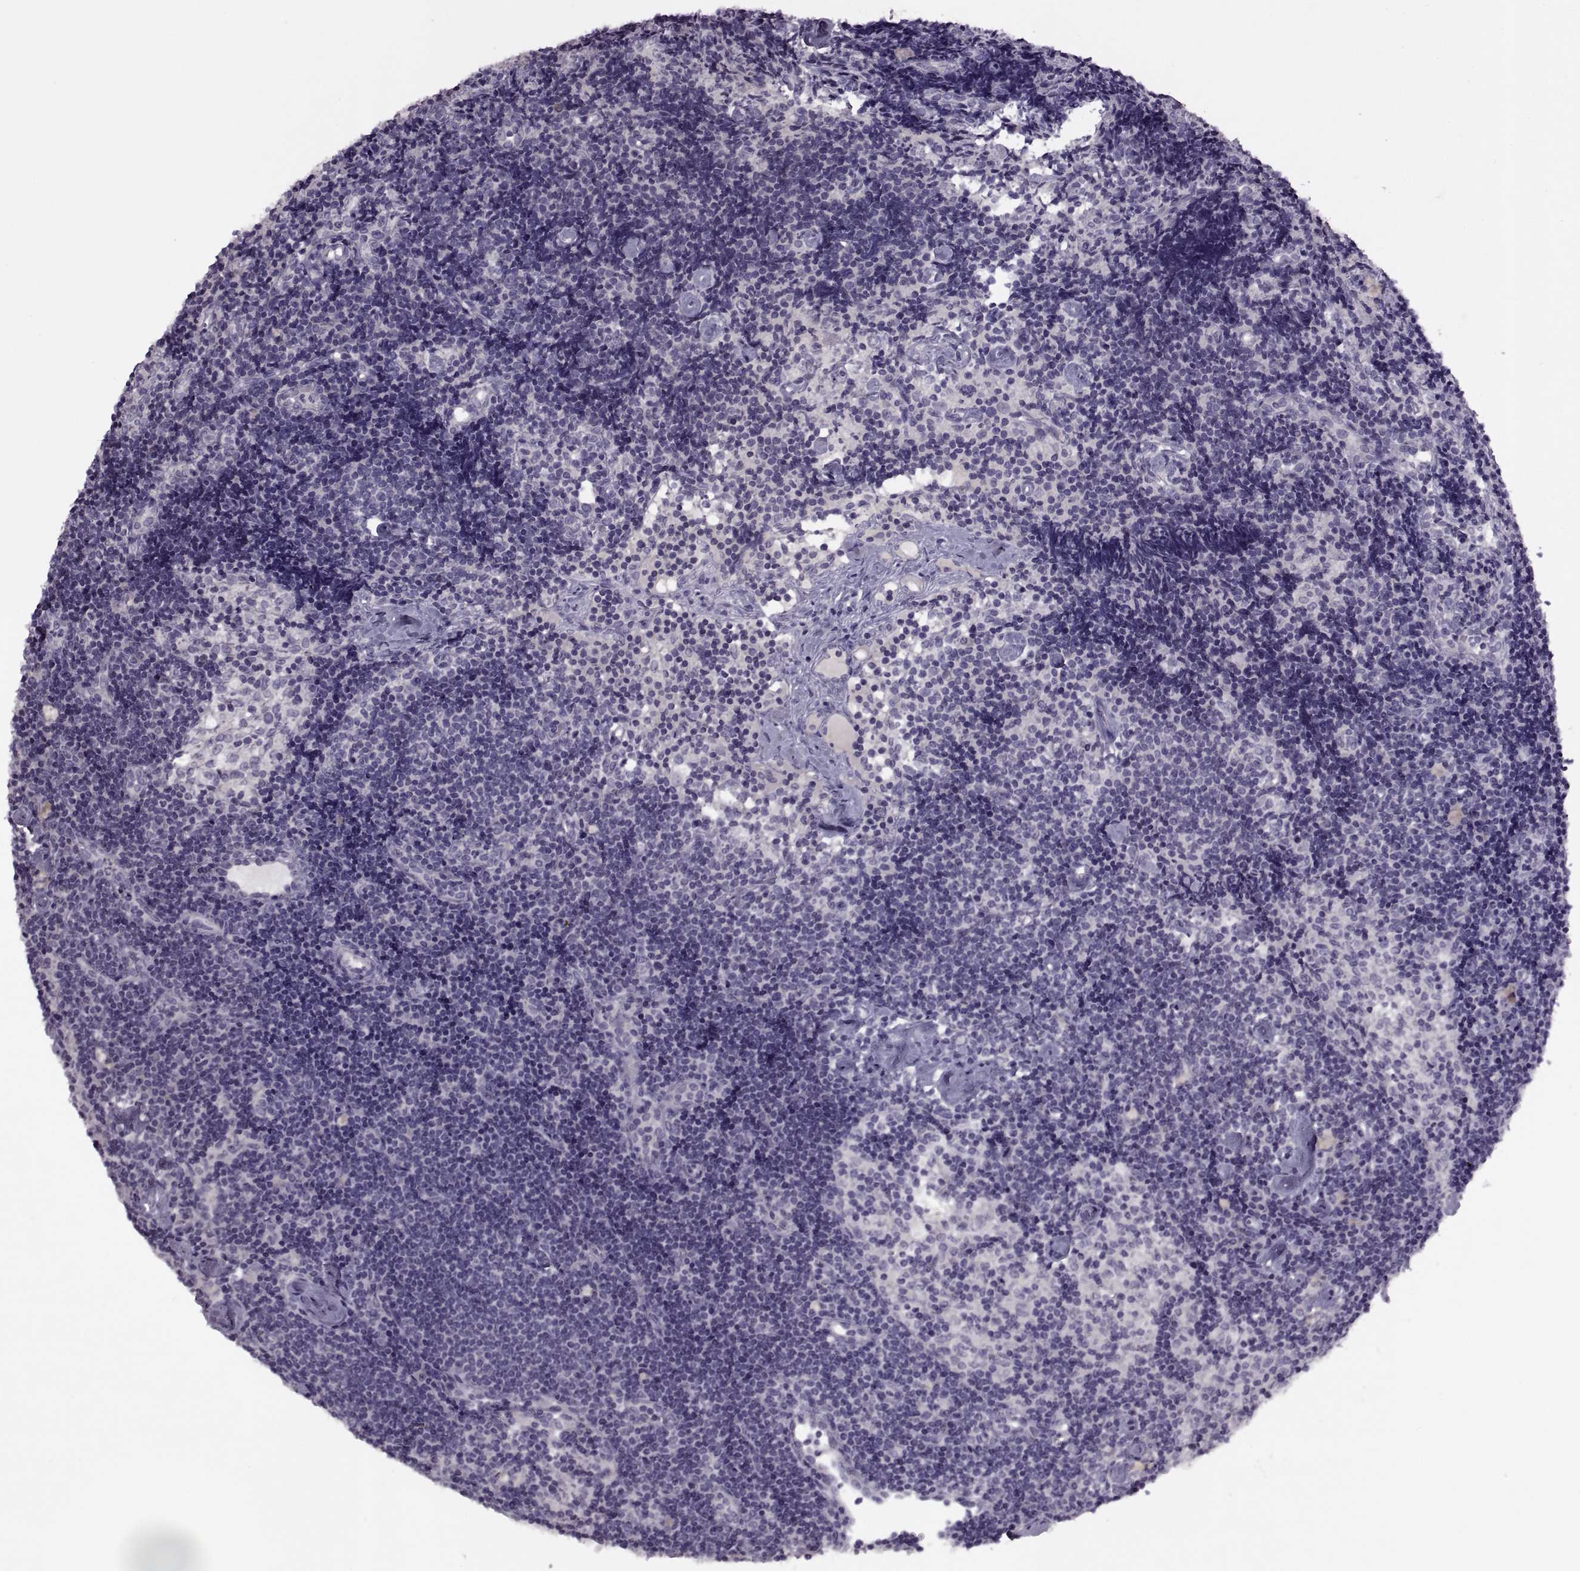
{"staining": {"intensity": "negative", "quantity": "none", "location": "none"}, "tissue": "lymph node", "cell_type": "Germinal center cells", "image_type": "normal", "snomed": [{"axis": "morphology", "description": "Normal tissue, NOS"}, {"axis": "topography", "description": "Lymph node"}], "caption": "DAB (3,3'-diaminobenzidine) immunohistochemical staining of normal human lymph node demonstrates no significant positivity in germinal center cells. (Stains: DAB (3,3'-diaminobenzidine) IHC with hematoxylin counter stain, Microscopy: brightfield microscopy at high magnification).", "gene": "RSPH6A", "patient": {"sex": "female", "age": 42}}